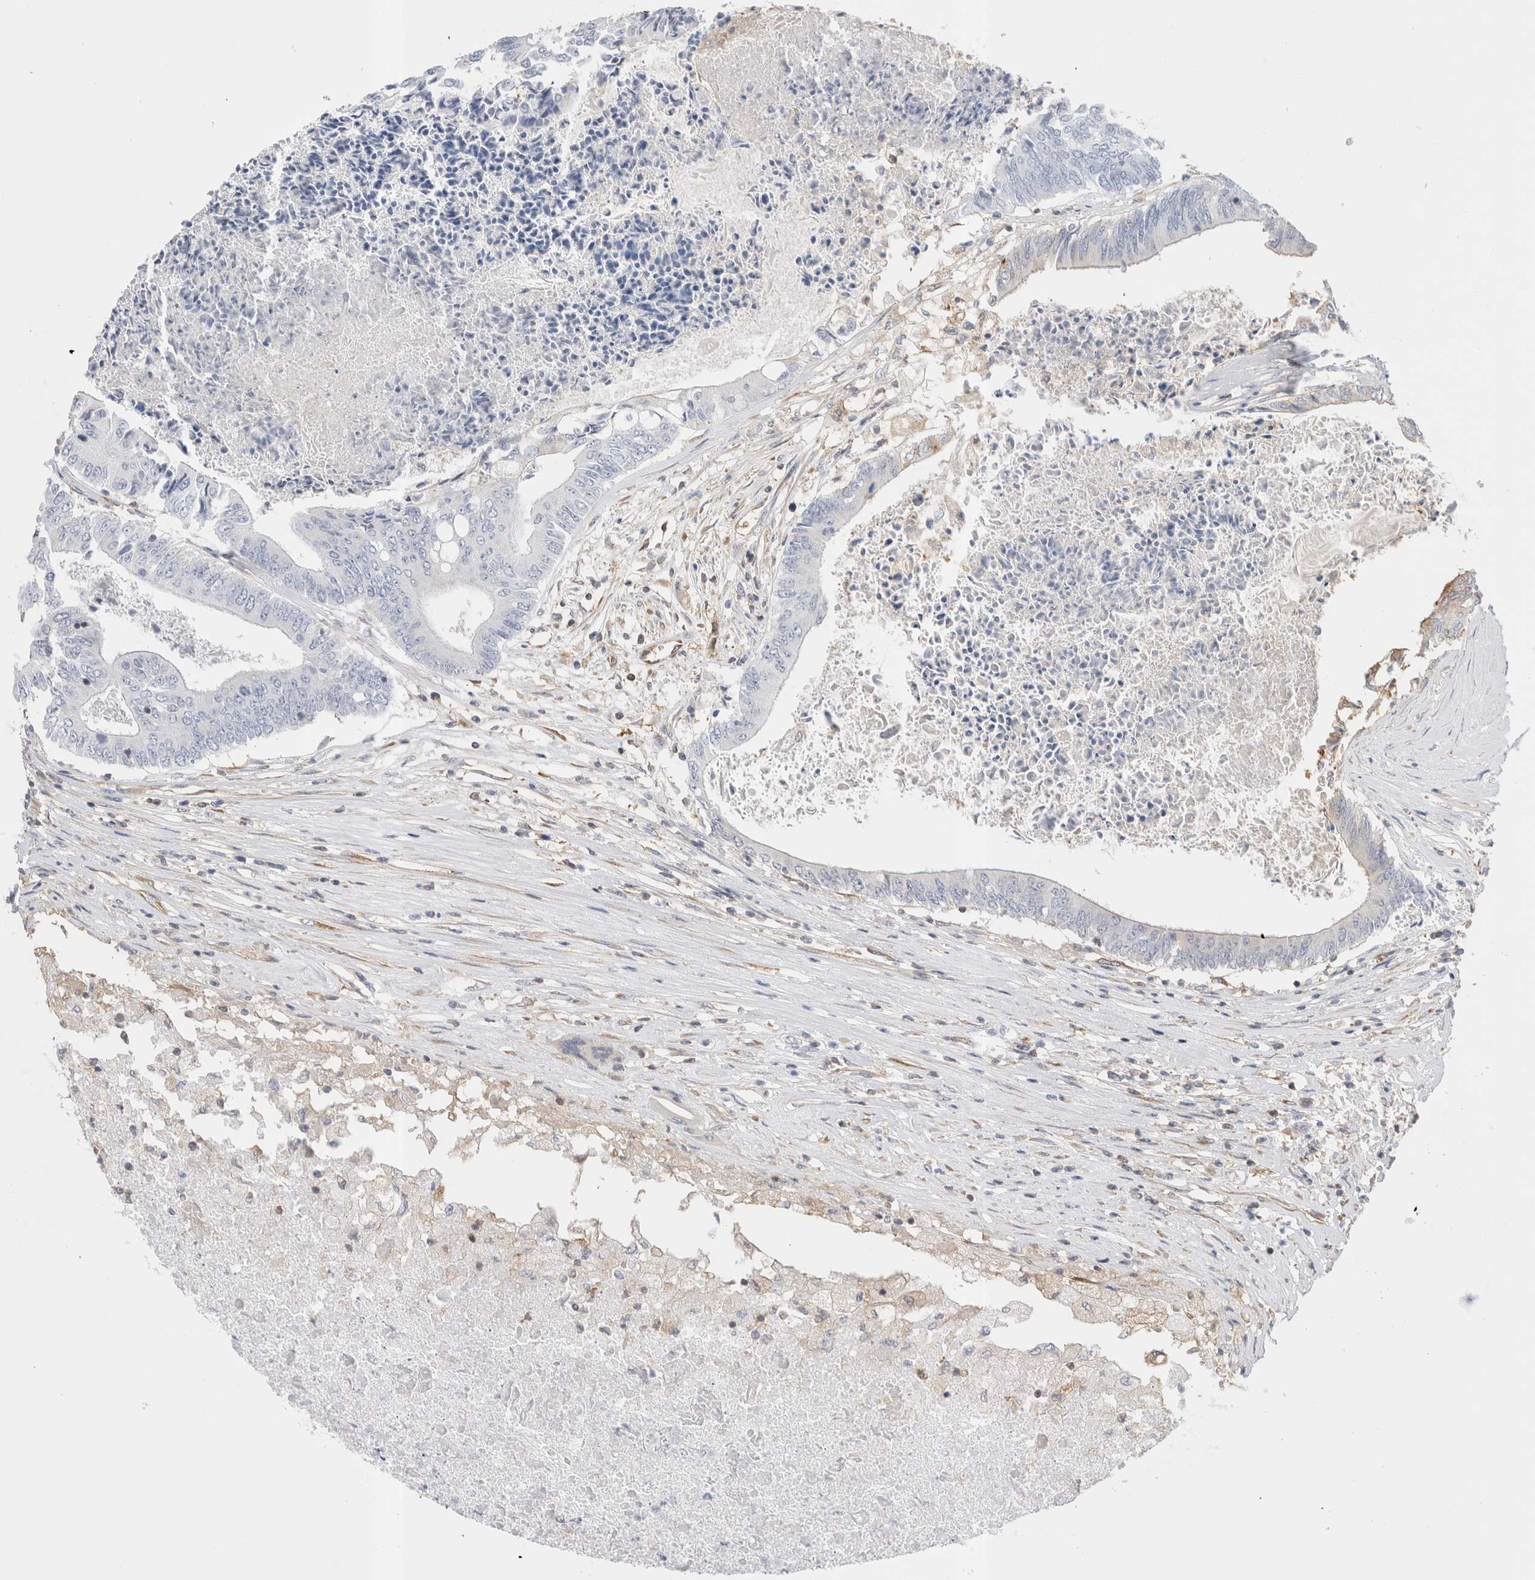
{"staining": {"intensity": "negative", "quantity": "none", "location": "none"}, "tissue": "colorectal cancer", "cell_type": "Tumor cells", "image_type": "cancer", "snomed": [{"axis": "morphology", "description": "Adenocarcinoma, NOS"}, {"axis": "topography", "description": "Rectum"}], "caption": "Immunohistochemical staining of human colorectal cancer (adenocarcinoma) reveals no significant expression in tumor cells.", "gene": "CAPN2", "patient": {"sex": "male", "age": 63}}